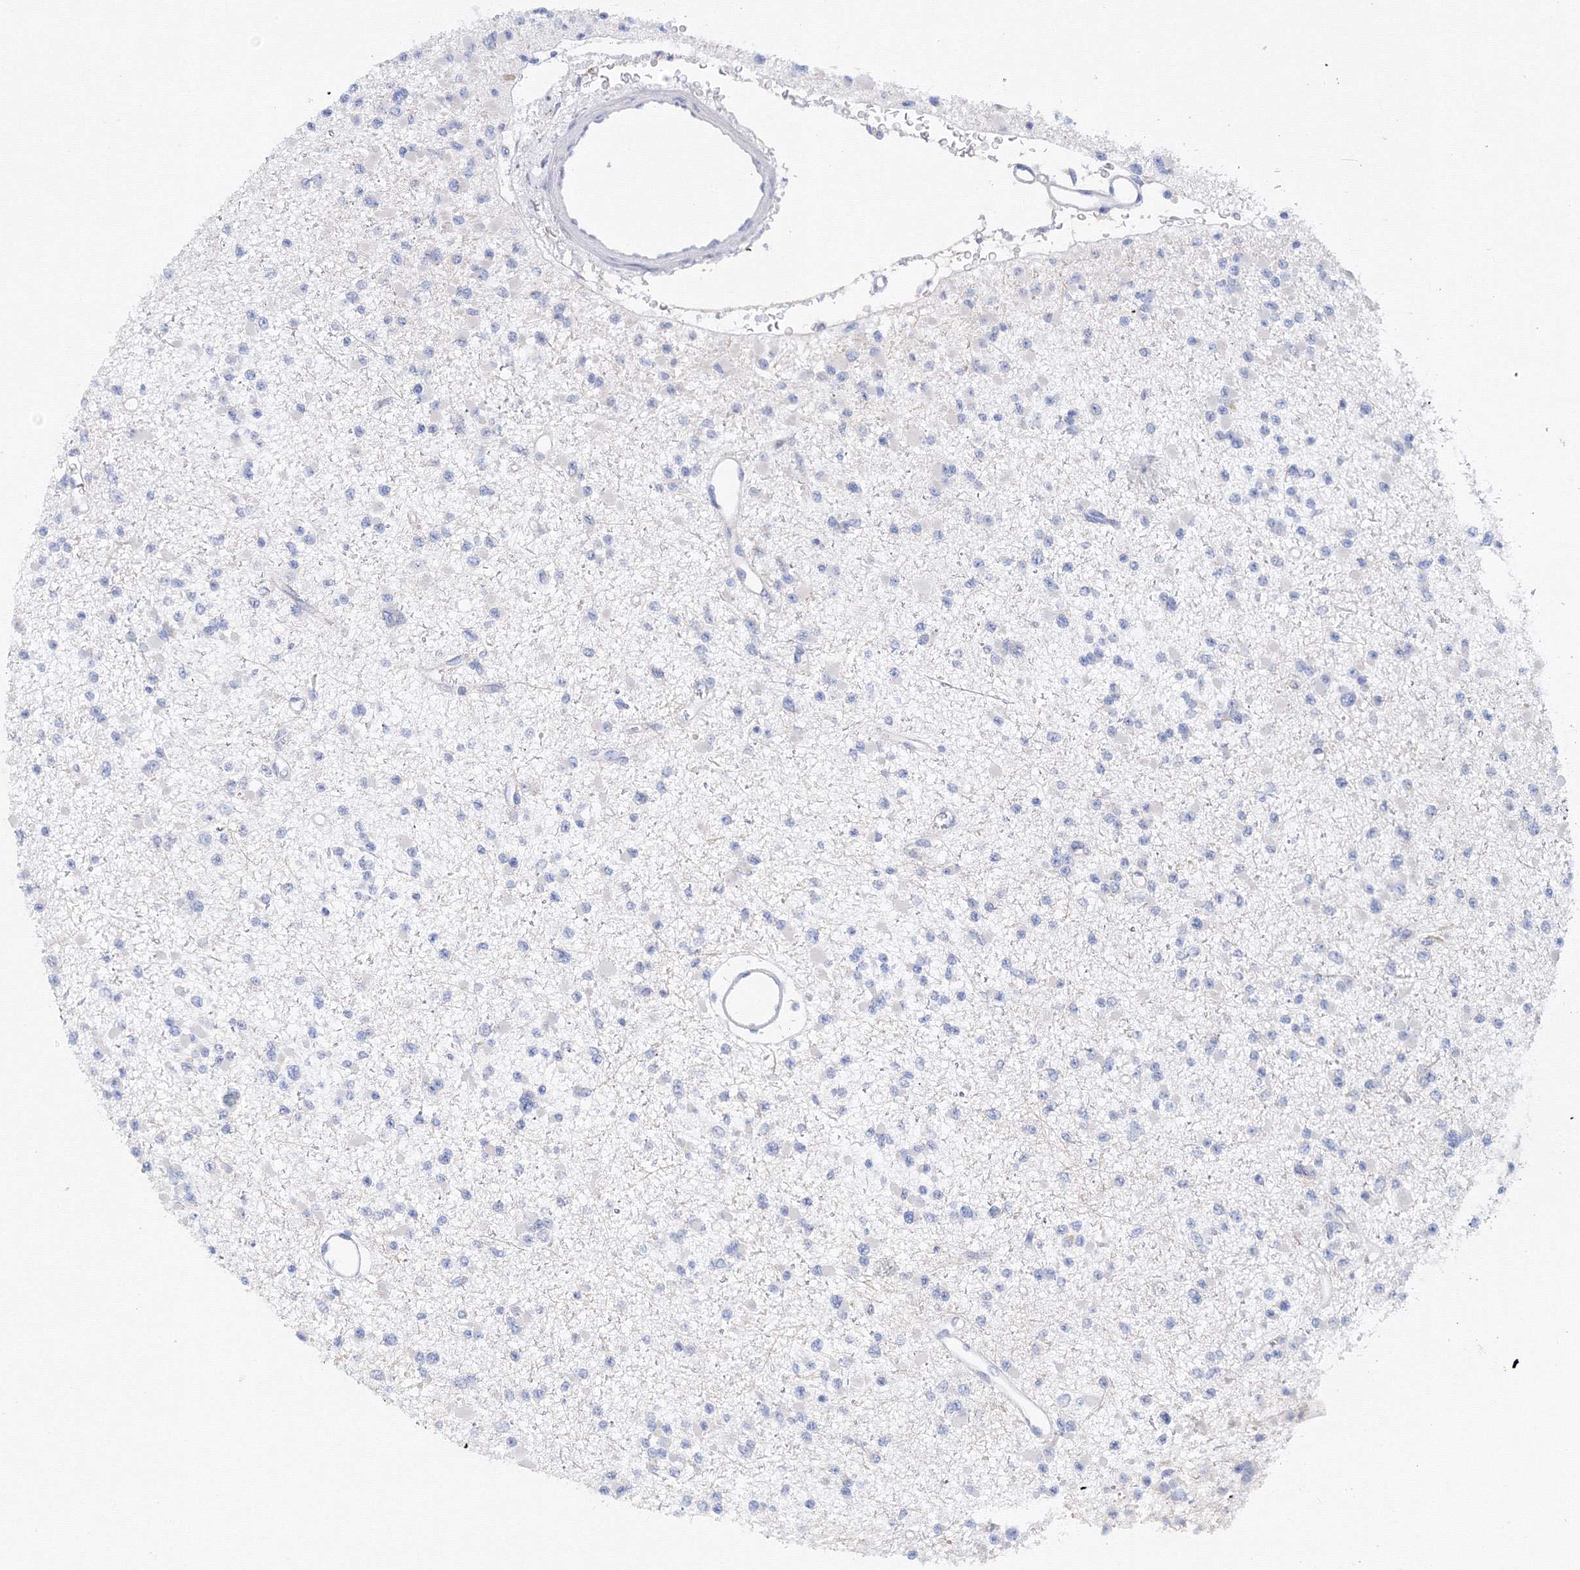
{"staining": {"intensity": "negative", "quantity": "none", "location": "none"}, "tissue": "glioma", "cell_type": "Tumor cells", "image_type": "cancer", "snomed": [{"axis": "morphology", "description": "Glioma, malignant, Low grade"}, {"axis": "topography", "description": "Brain"}], "caption": "Immunohistochemical staining of human glioma exhibits no significant staining in tumor cells. (Stains: DAB (3,3'-diaminobenzidine) immunohistochemistry (IHC) with hematoxylin counter stain, Microscopy: brightfield microscopy at high magnification).", "gene": "TAMM41", "patient": {"sex": "female", "age": 22}}